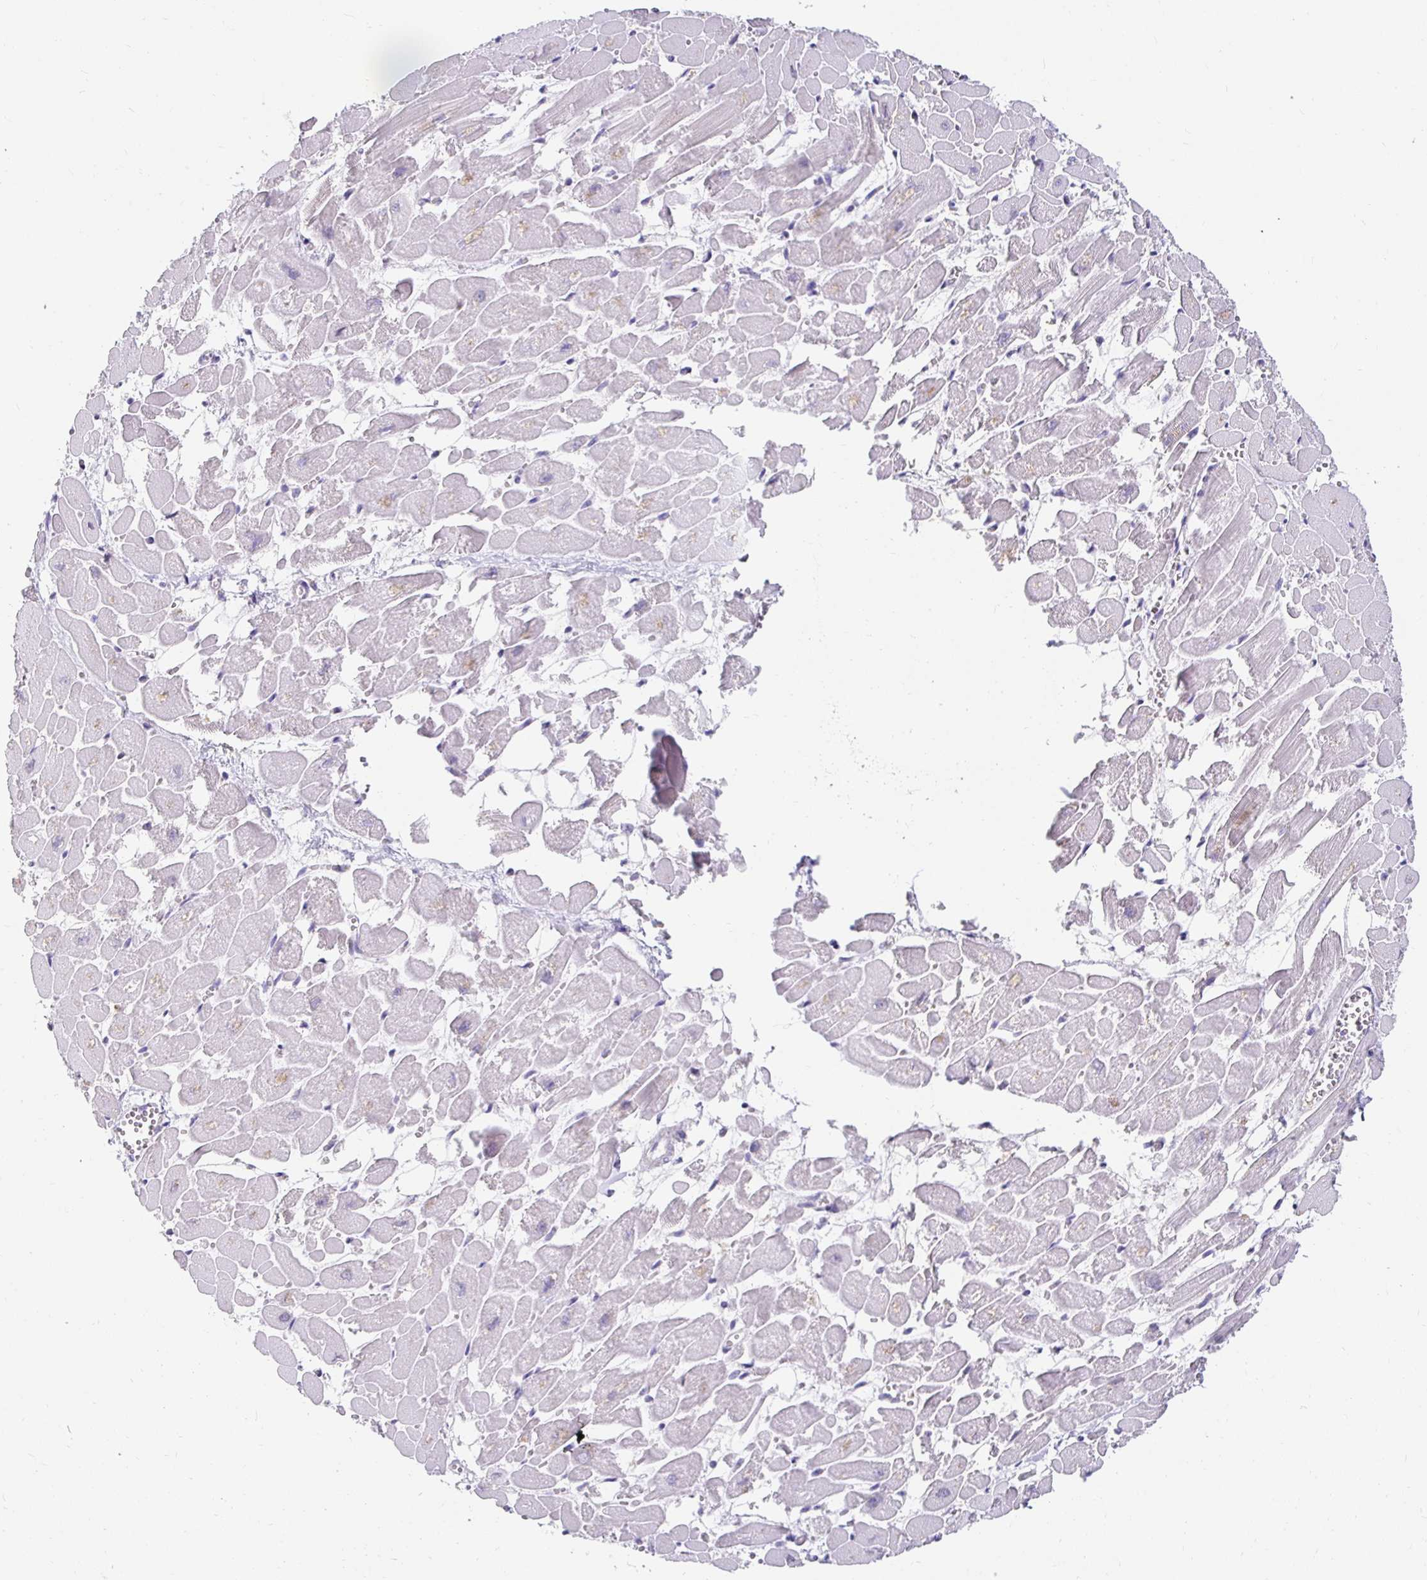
{"staining": {"intensity": "negative", "quantity": "none", "location": "none"}, "tissue": "heart muscle", "cell_type": "Cardiomyocytes", "image_type": "normal", "snomed": [{"axis": "morphology", "description": "Normal tissue, NOS"}, {"axis": "topography", "description": "Heart"}], "caption": "Immunohistochemistry micrograph of normal human heart muscle stained for a protein (brown), which shows no staining in cardiomyocytes.", "gene": "PADI2", "patient": {"sex": "female", "age": 52}}